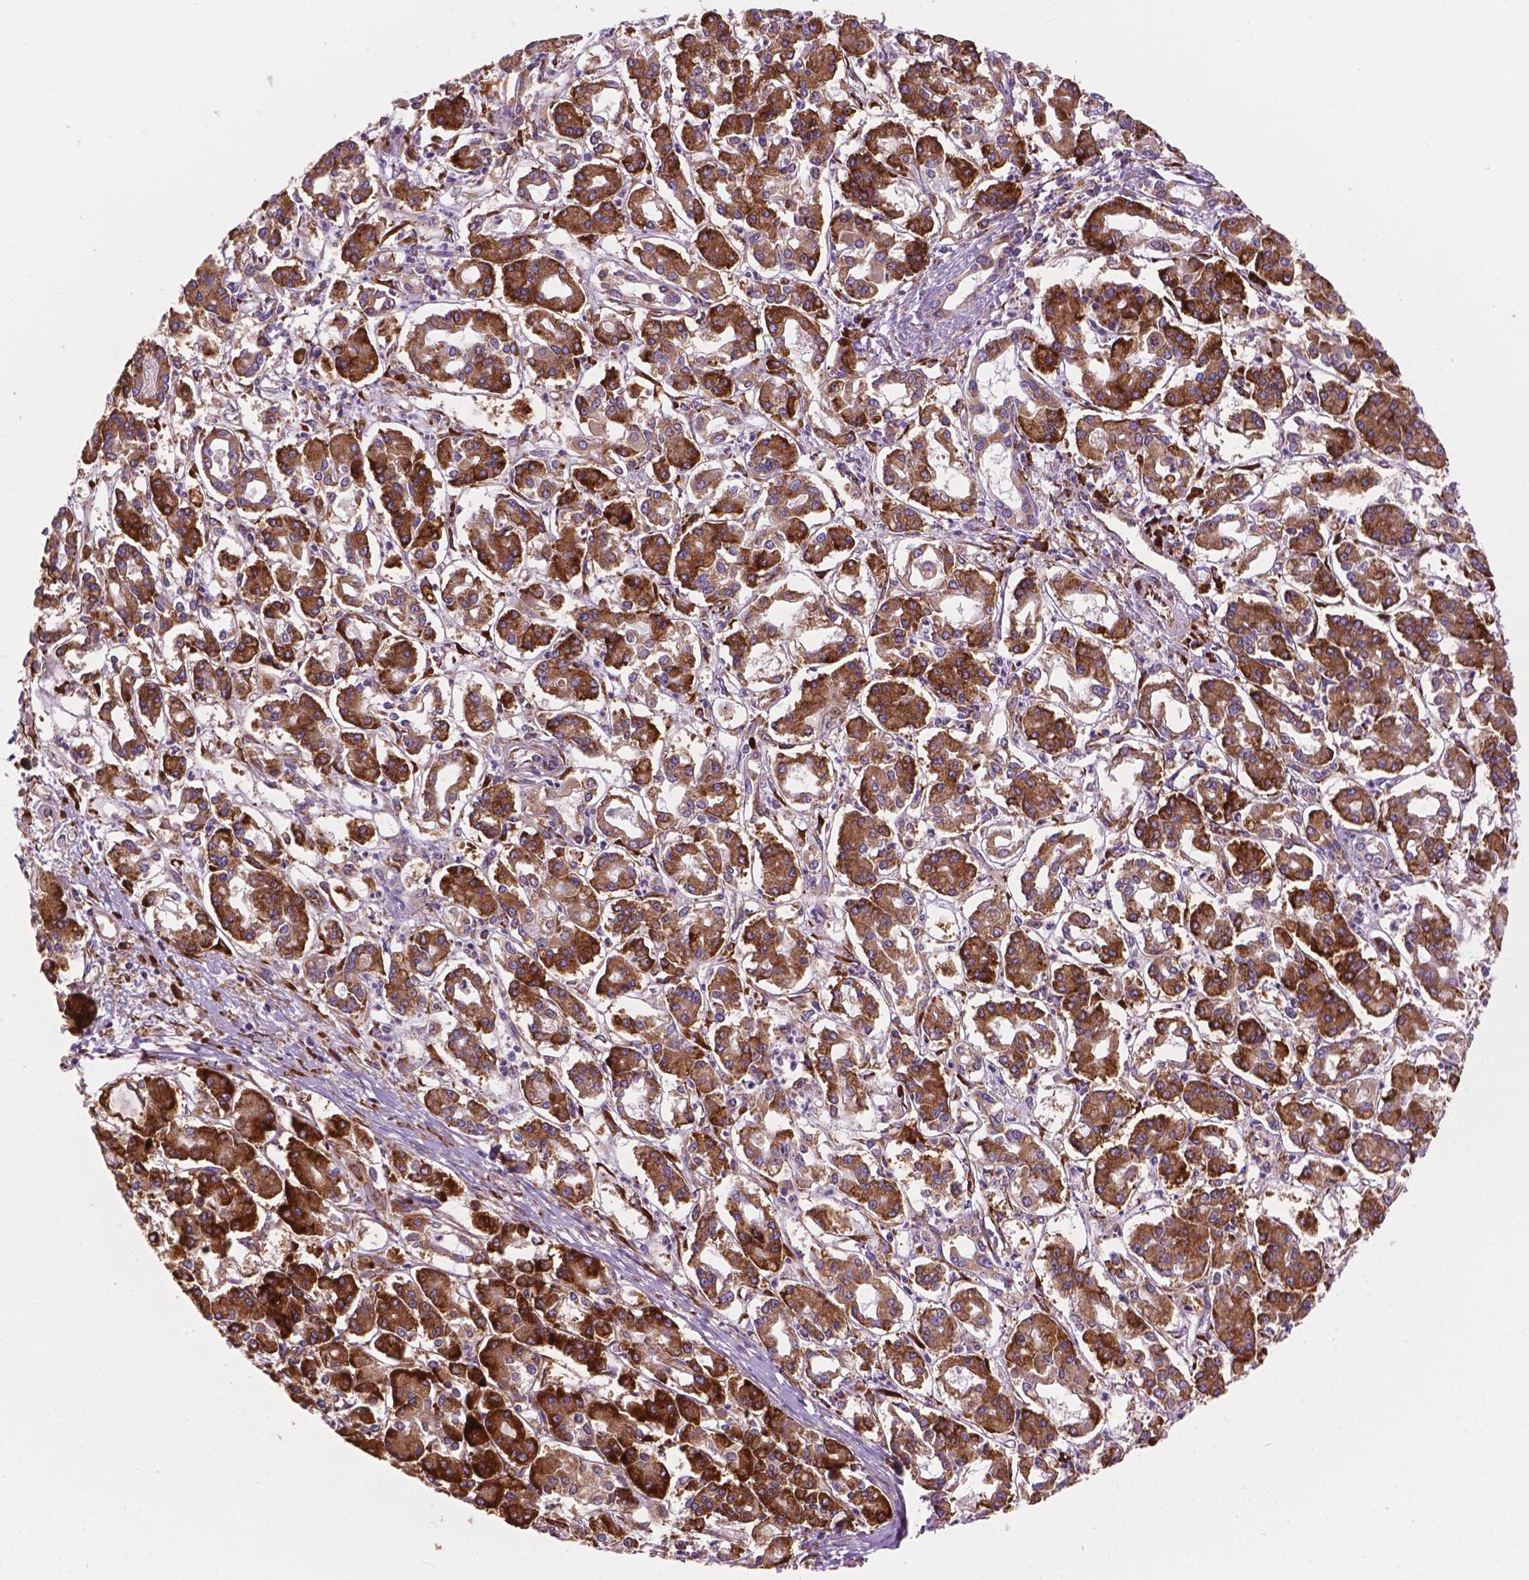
{"staining": {"intensity": "strong", "quantity": ">75%", "location": "cytoplasmic/membranous"}, "tissue": "pancreatic cancer", "cell_type": "Tumor cells", "image_type": "cancer", "snomed": [{"axis": "morphology", "description": "Adenocarcinoma, NOS"}, {"axis": "topography", "description": "Pancreas"}], "caption": "A photomicrograph of human pancreatic adenocarcinoma stained for a protein shows strong cytoplasmic/membranous brown staining in tumor cells.", "gene": "RPL37A", "patient": {"sex": "male", "age": 85}}